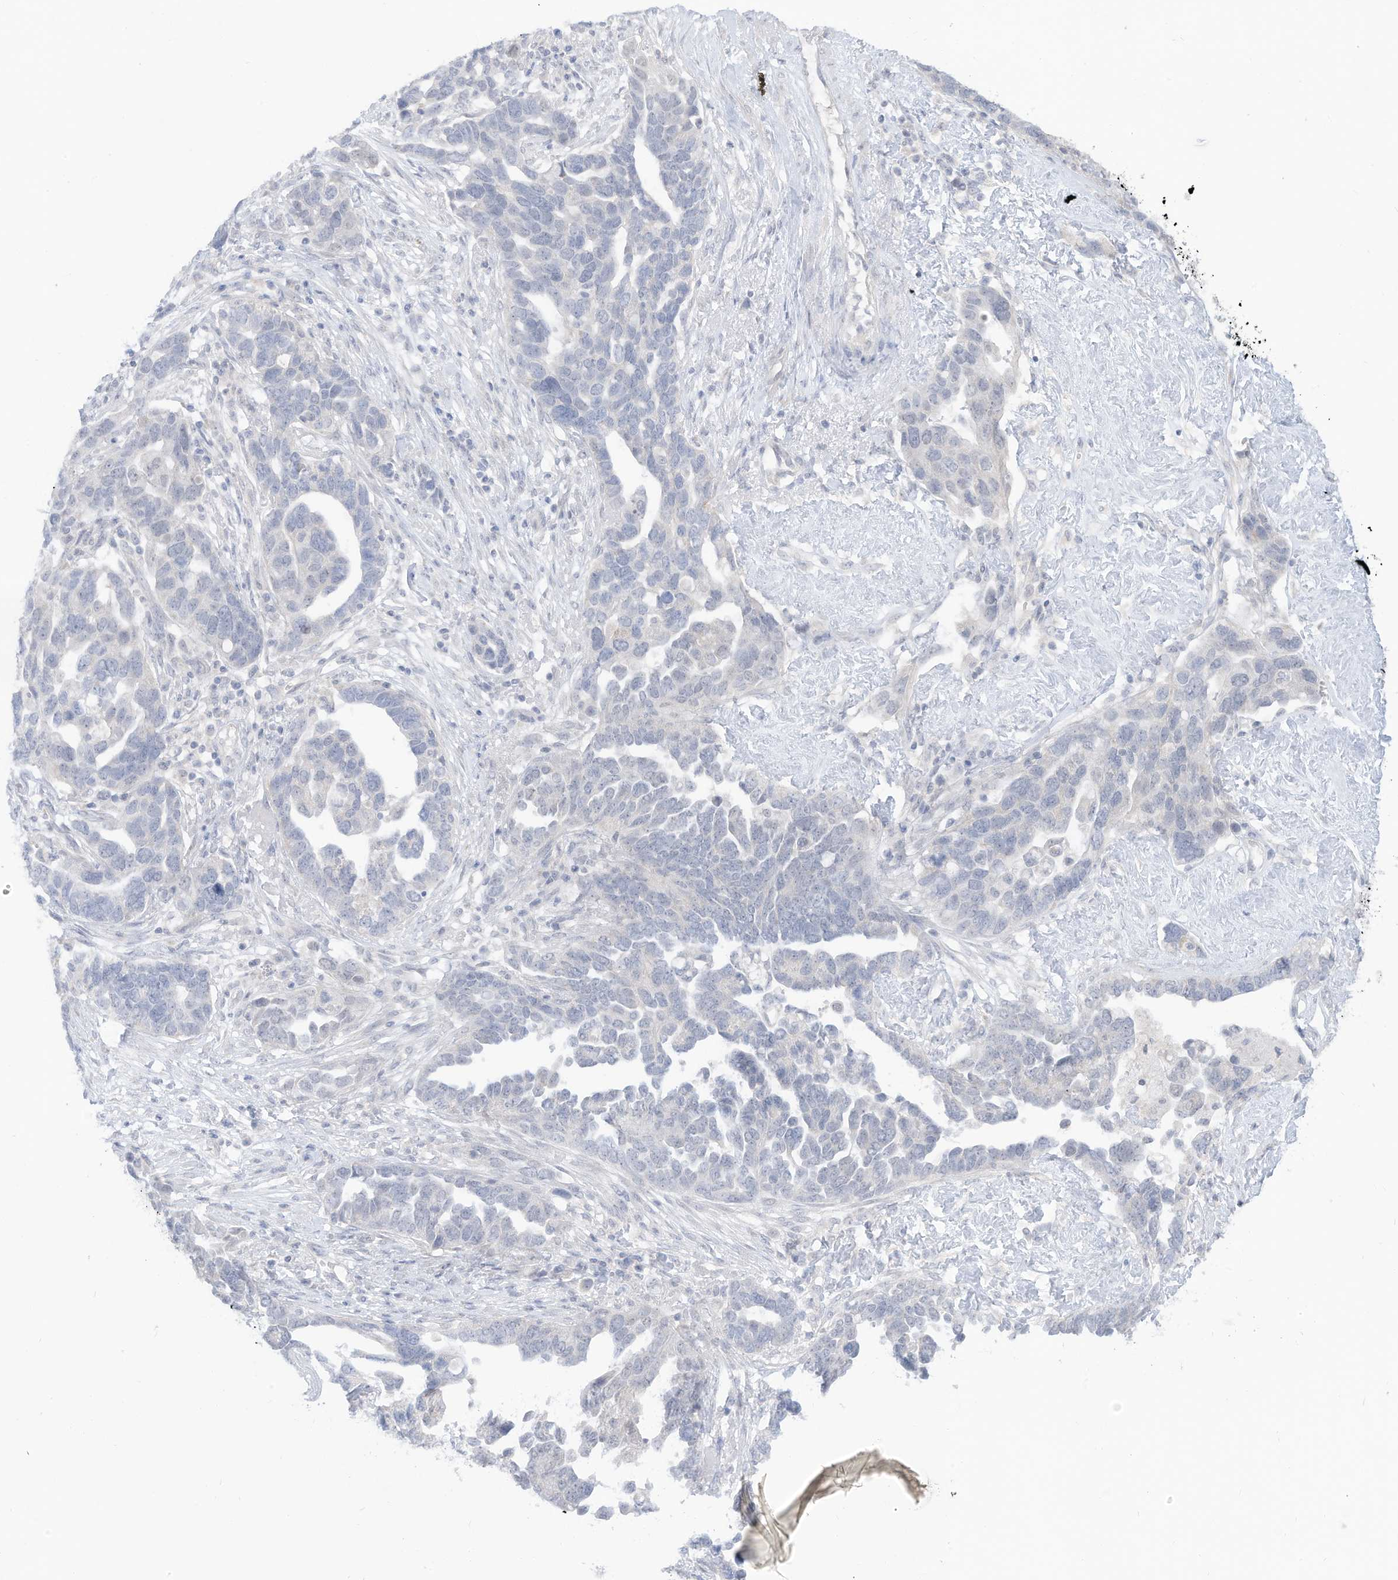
{"staining": {"intensity": "negative", "quantity": "none", "location": "none"}, "tissue": "ovarian cancer", "cell_type": "Tumor cells", "image_type": "cancer", "snomed": [{"axis": "morphology", "description": "Cystadenocarcinoma, serous, NOS"}, {"axis": "topography", "description": "Ovary"}], "caption": "The photomicrograph demonstrates no significant positivity in tumor cells of serous cystadenocarcinoma (ovarian). The staining was performed using DAB (3,3'-diaminobenzidine) to visualize the protein expression in brown, while the nuclei were stained in blue with hematoxylin (Magnification: 20x).", "gene": "OGT", "patient": {"sex": "female", "age": 54}}